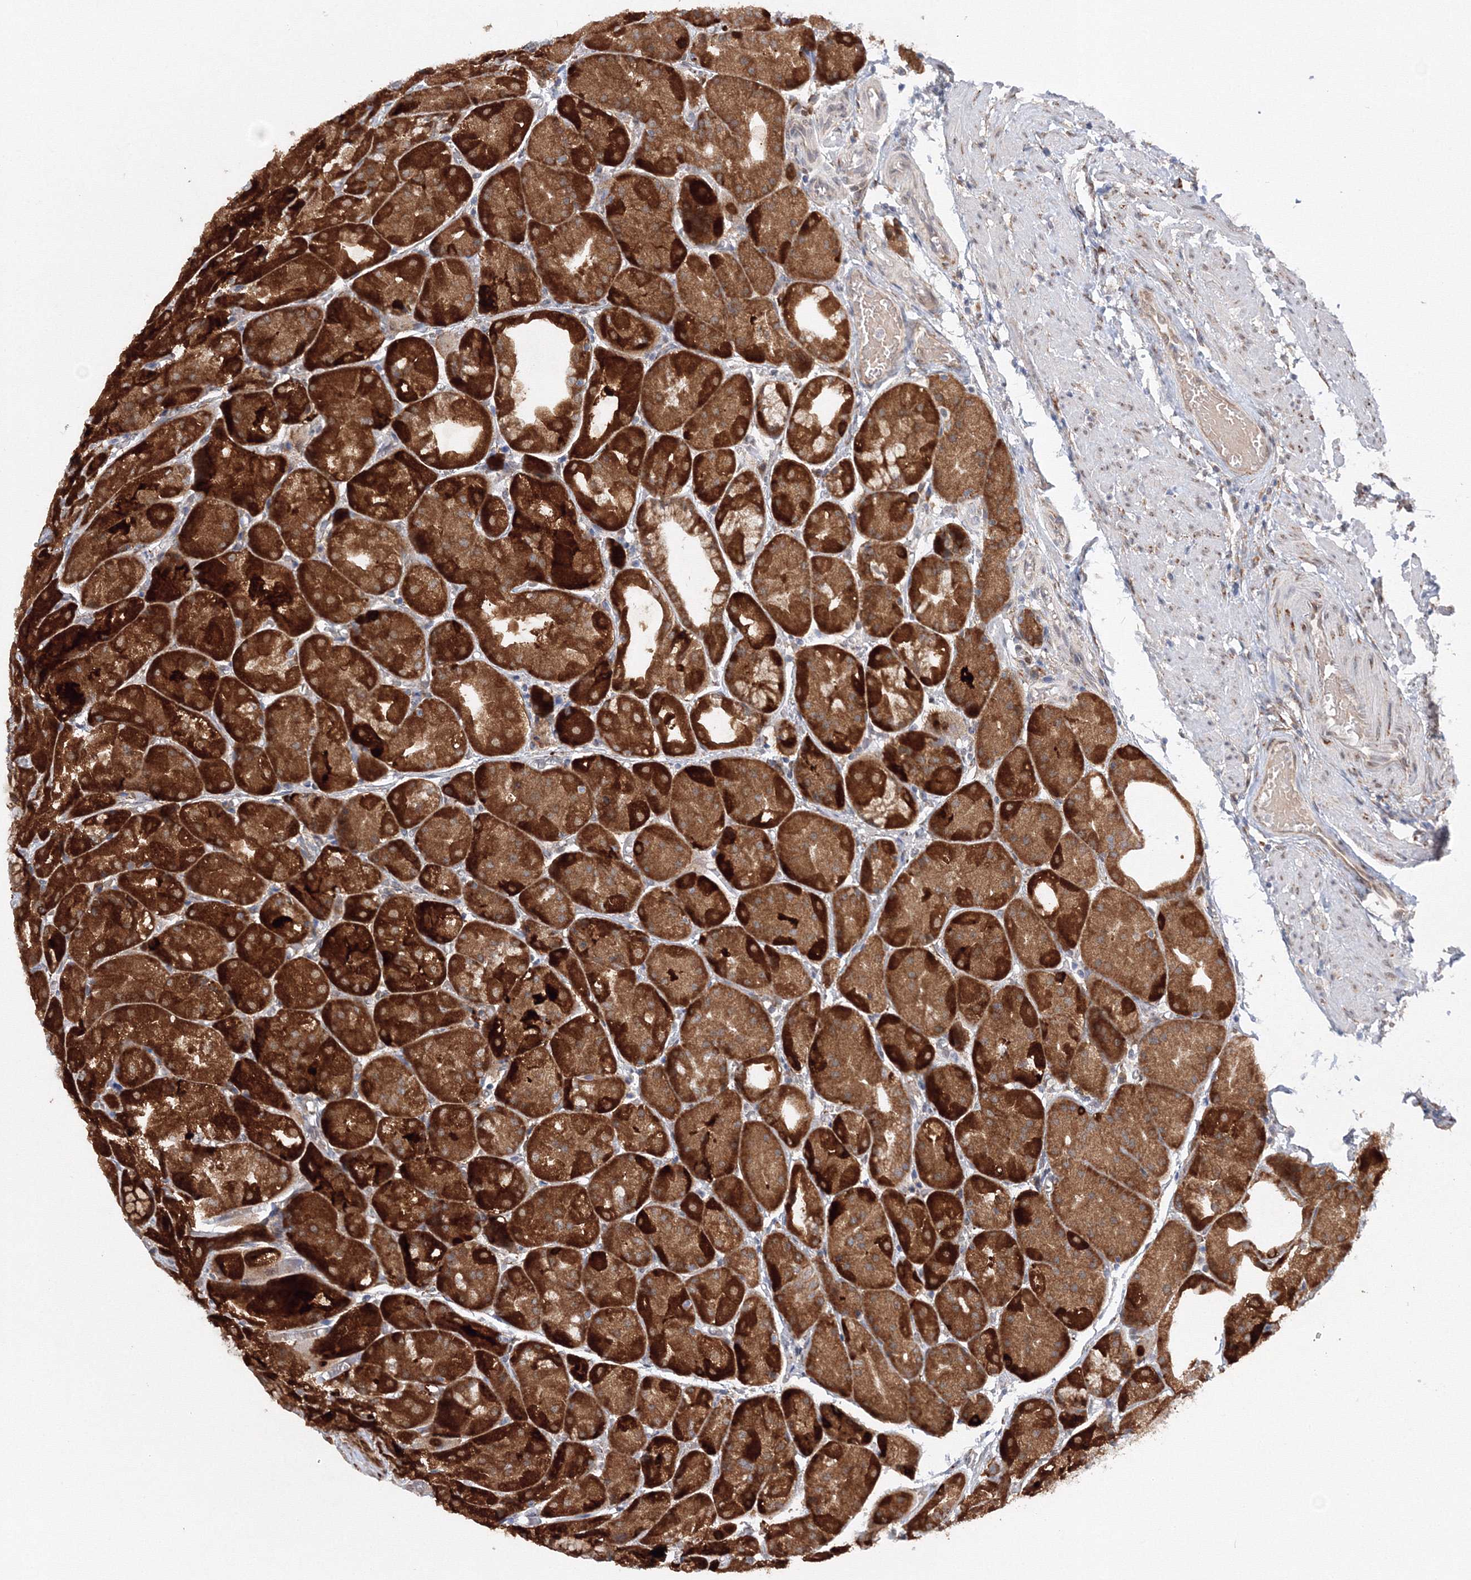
{"staining": {"intensity": "strong", "quantity": ">75%", "location": "cytoplasmic/membranous"}, "tissue": "stomach", "cell_type": "Glandular cells", "image_type": "normal", "snomed": [{"axis": "morphology", "description": "Normal tissue, NOS"}, {"axis": "topography", "description": "Stomach, upper"}], "caption": "Immunohistochemistry staining of normal stomach, which reveals high levels of strong cytoplasmic/membranous expression in approximately >75% of glandular cells indicating strong cytoplasmic/membranous protein expression. The staining was performed using DAB (brown) for protein detection and nuclei were counterstained in hematoxylin (blue).", "gene": "DIS3L2", "patient": {"sex": "male", "age": 72}}